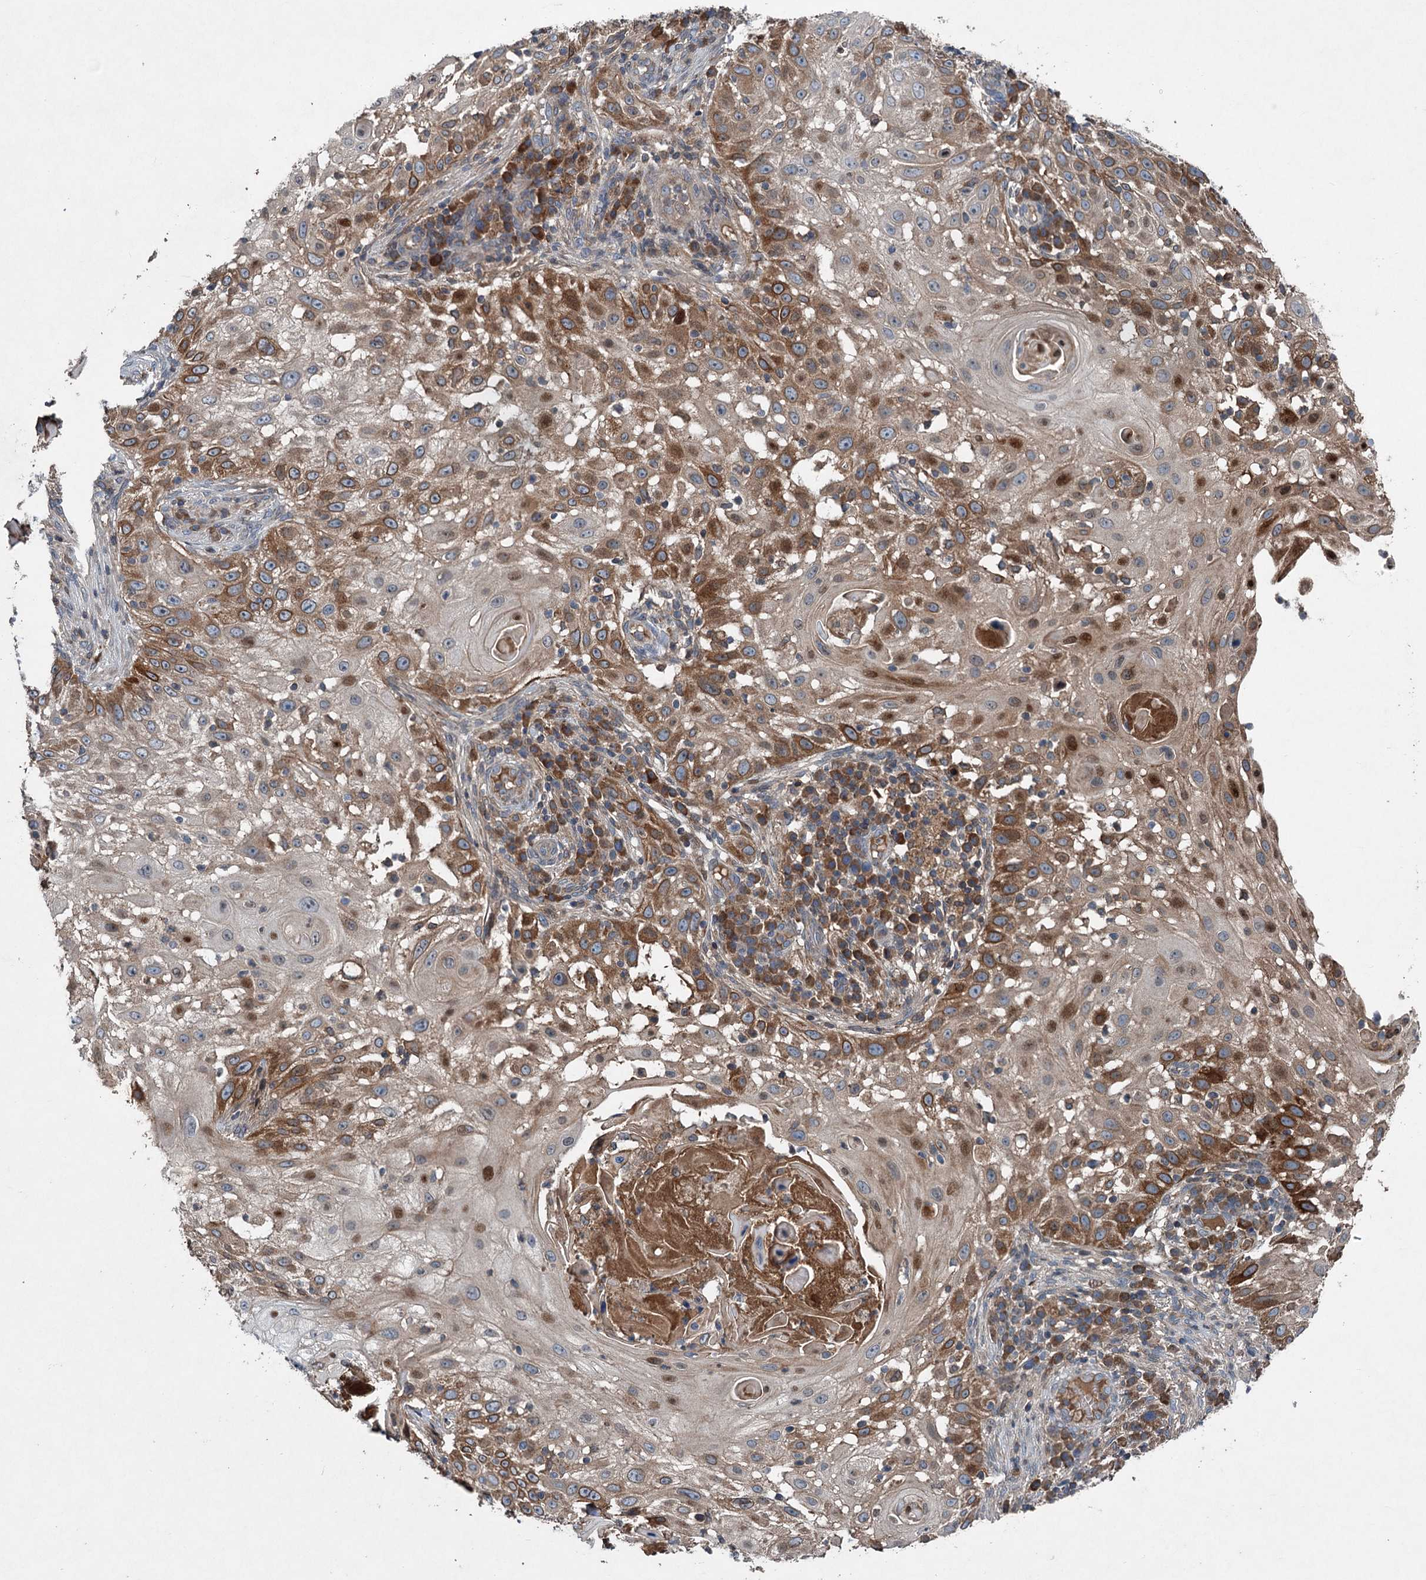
{"staining": {"intensity": "moderate", "quantity": "25%-75%", "location": "cytoplasmic/membranous"}, "tissue": "skin cancer", "cell_type": "Tumor cells", "image_type": "cancer", "snomed": [{"axis": "morphology", "description": "Squamous cell carcinoma, NOS"}, {"axis": "topography", "description": "Skin"}], "caption": "IHC of human skin cancer (squamous cell carcinoma) exhibits medium levels of moderate cytoplasmic/membranous positivity in approximately 25%-75% of tumor cells.", "gene": "TAPBPL", "patient": {"sex": "female", "age": 44}}